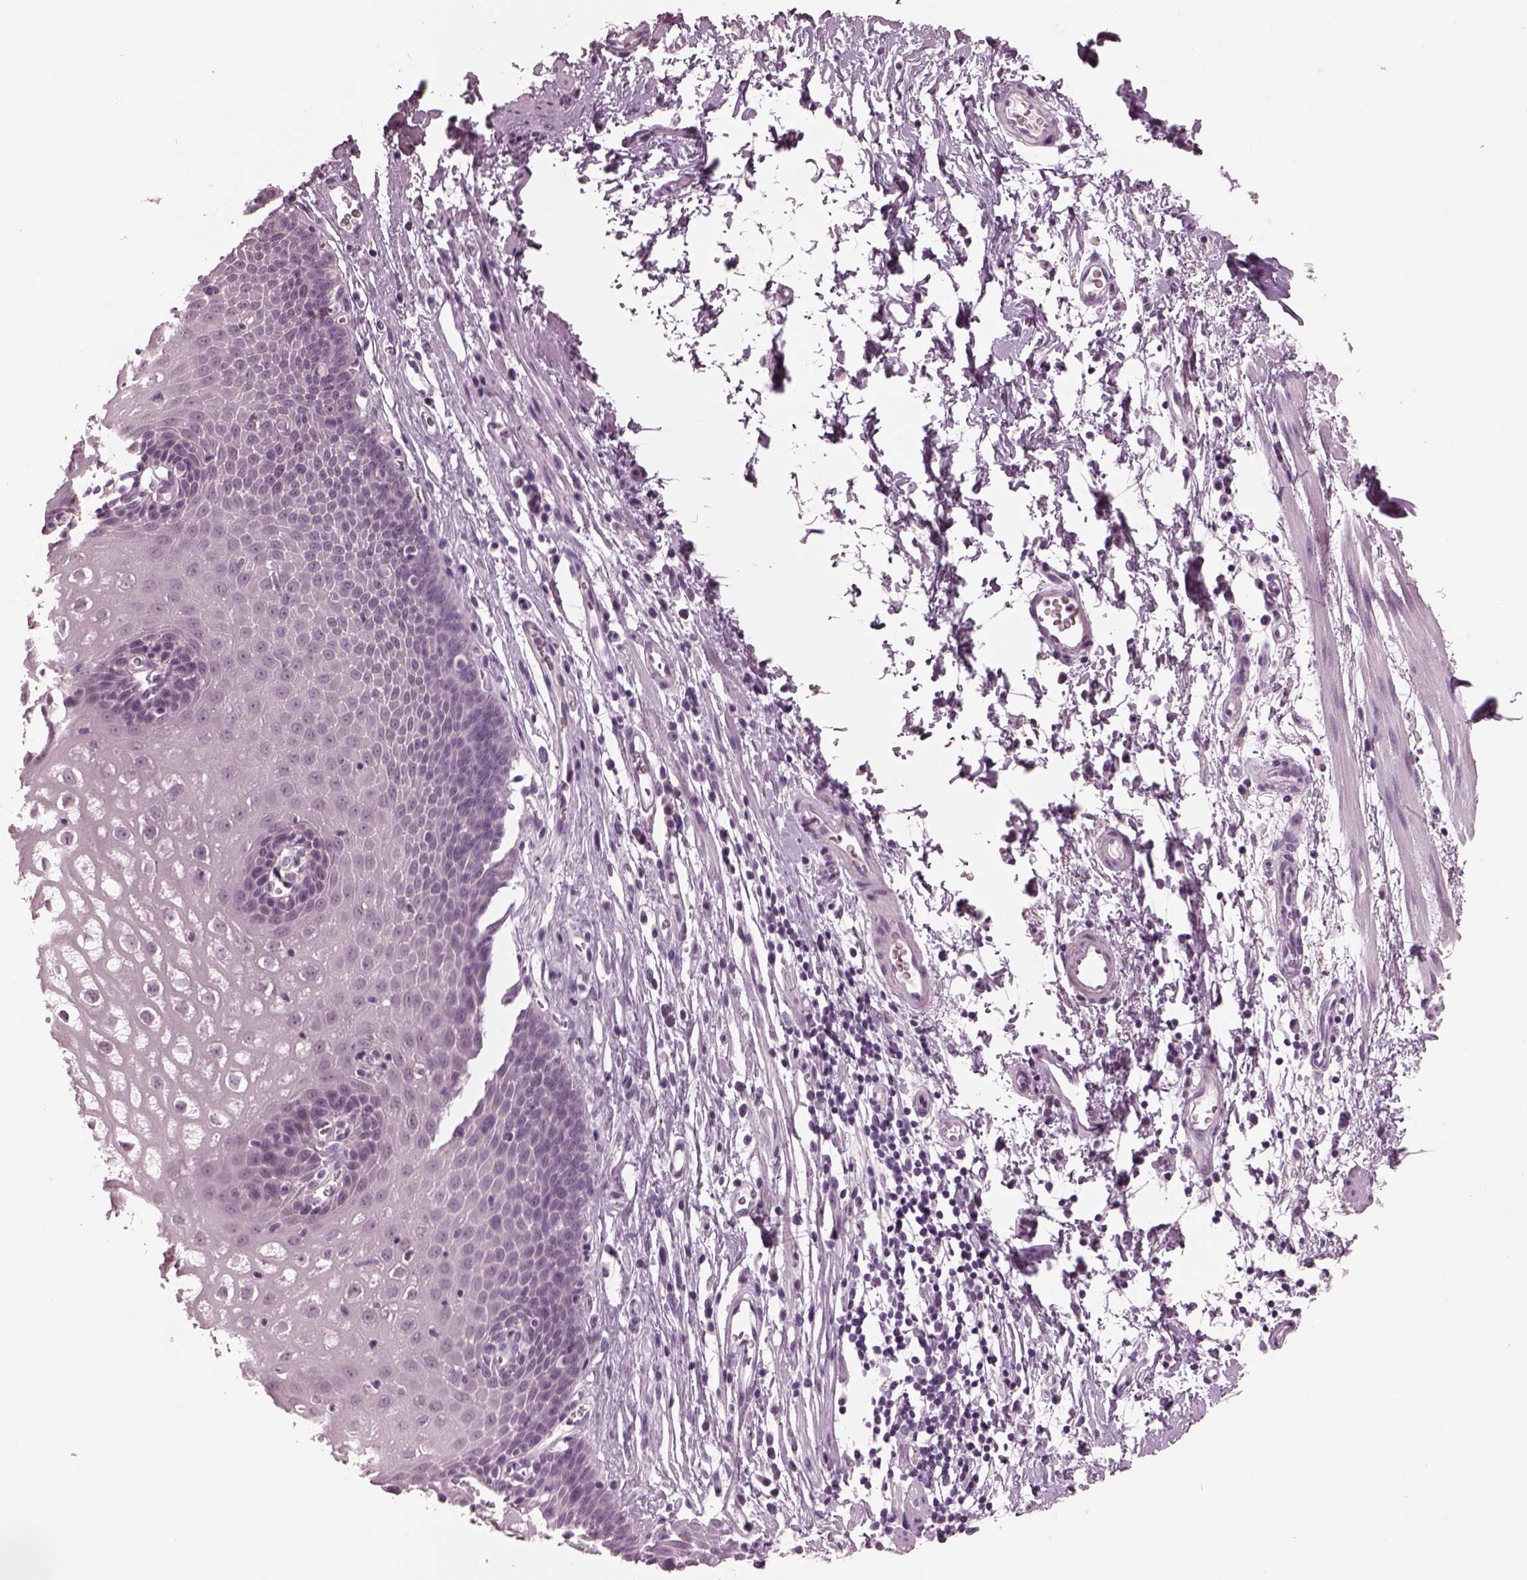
{"staining": {"intensity": "negative", "quantity": "none", "location": "none"}, "tissue": "esophagus", "cell_type": "Squamous epithelial cells", "image_type": "normal", "snomed": [{"axis": "morphology", "description": "Normal tissue, NOS"}, {"axis": "topography", "description": "Esophagus"}], "caption": "There is no significant staining in squamous epithelial cells of esophagus. (DAB IHC, high magnification).", "gene": "PACRG", "patient": {"sex": "male", "age": 72}}